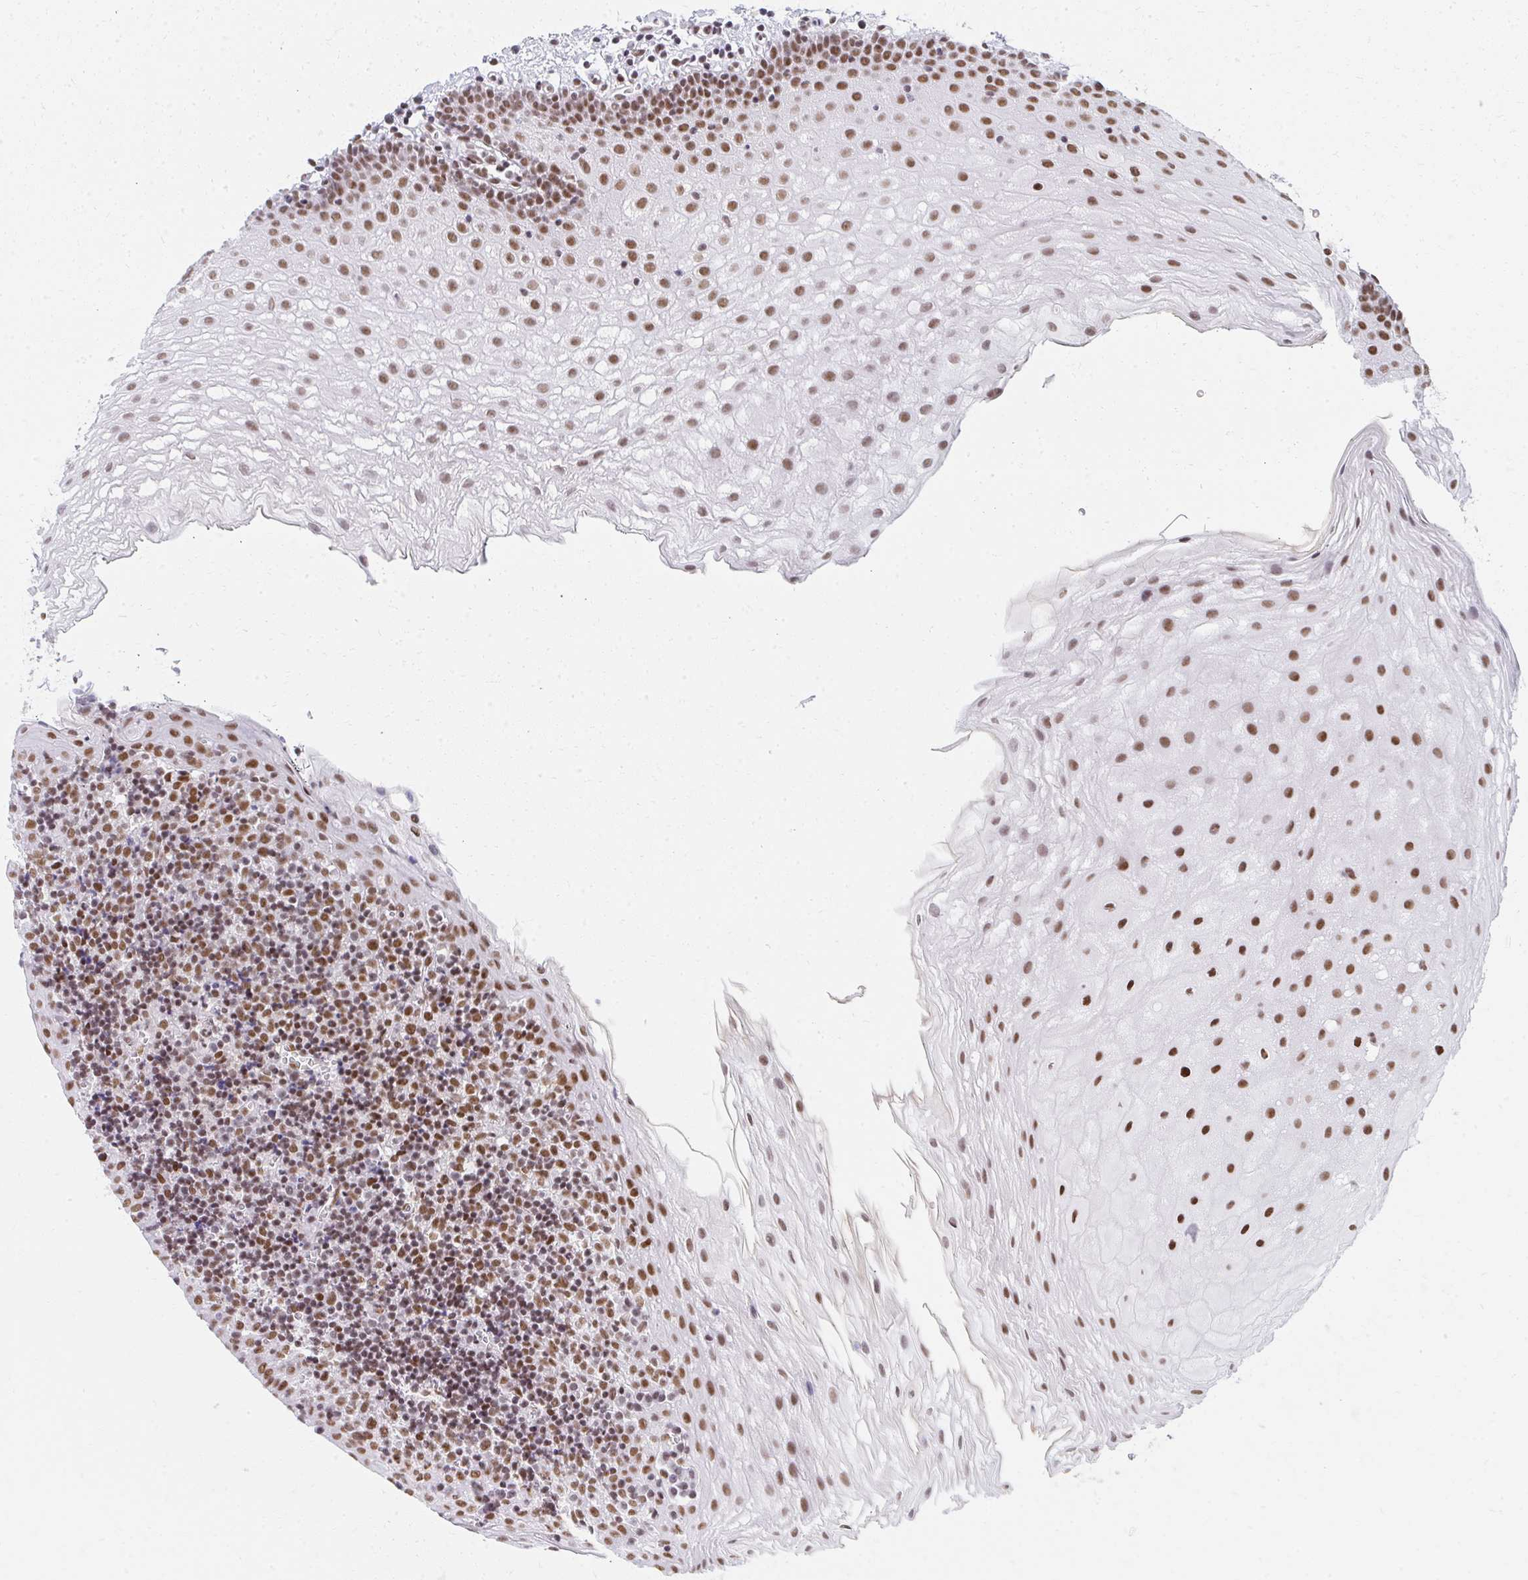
{"staining": {"intensity": "strong", "quantity": ">75%", "location": "nuclear"}, "tissue": "oral mucosa", "cell_type": "Squamous epithelial cells", "image_type": "normal", "snomed": [{"axis": "morphology", "description": "Normal tissue, NOS"}, {"axis": "morphology", "description": "Squamous cell carcinoma, NOS"}, {"axis": "topography", "description": "Oral tissue"}, {"axis": "topography", "description": "Head-Neck"}], "caption": "Strong nuclear expression is seen in approximately >75% of squamous epithelial cells in benign oral mucosa. (DAB = brown stain, brightfield microscopy at high magnification).", "gene": "CREBBP", "patient": {"sex": "male", "age": 58}}